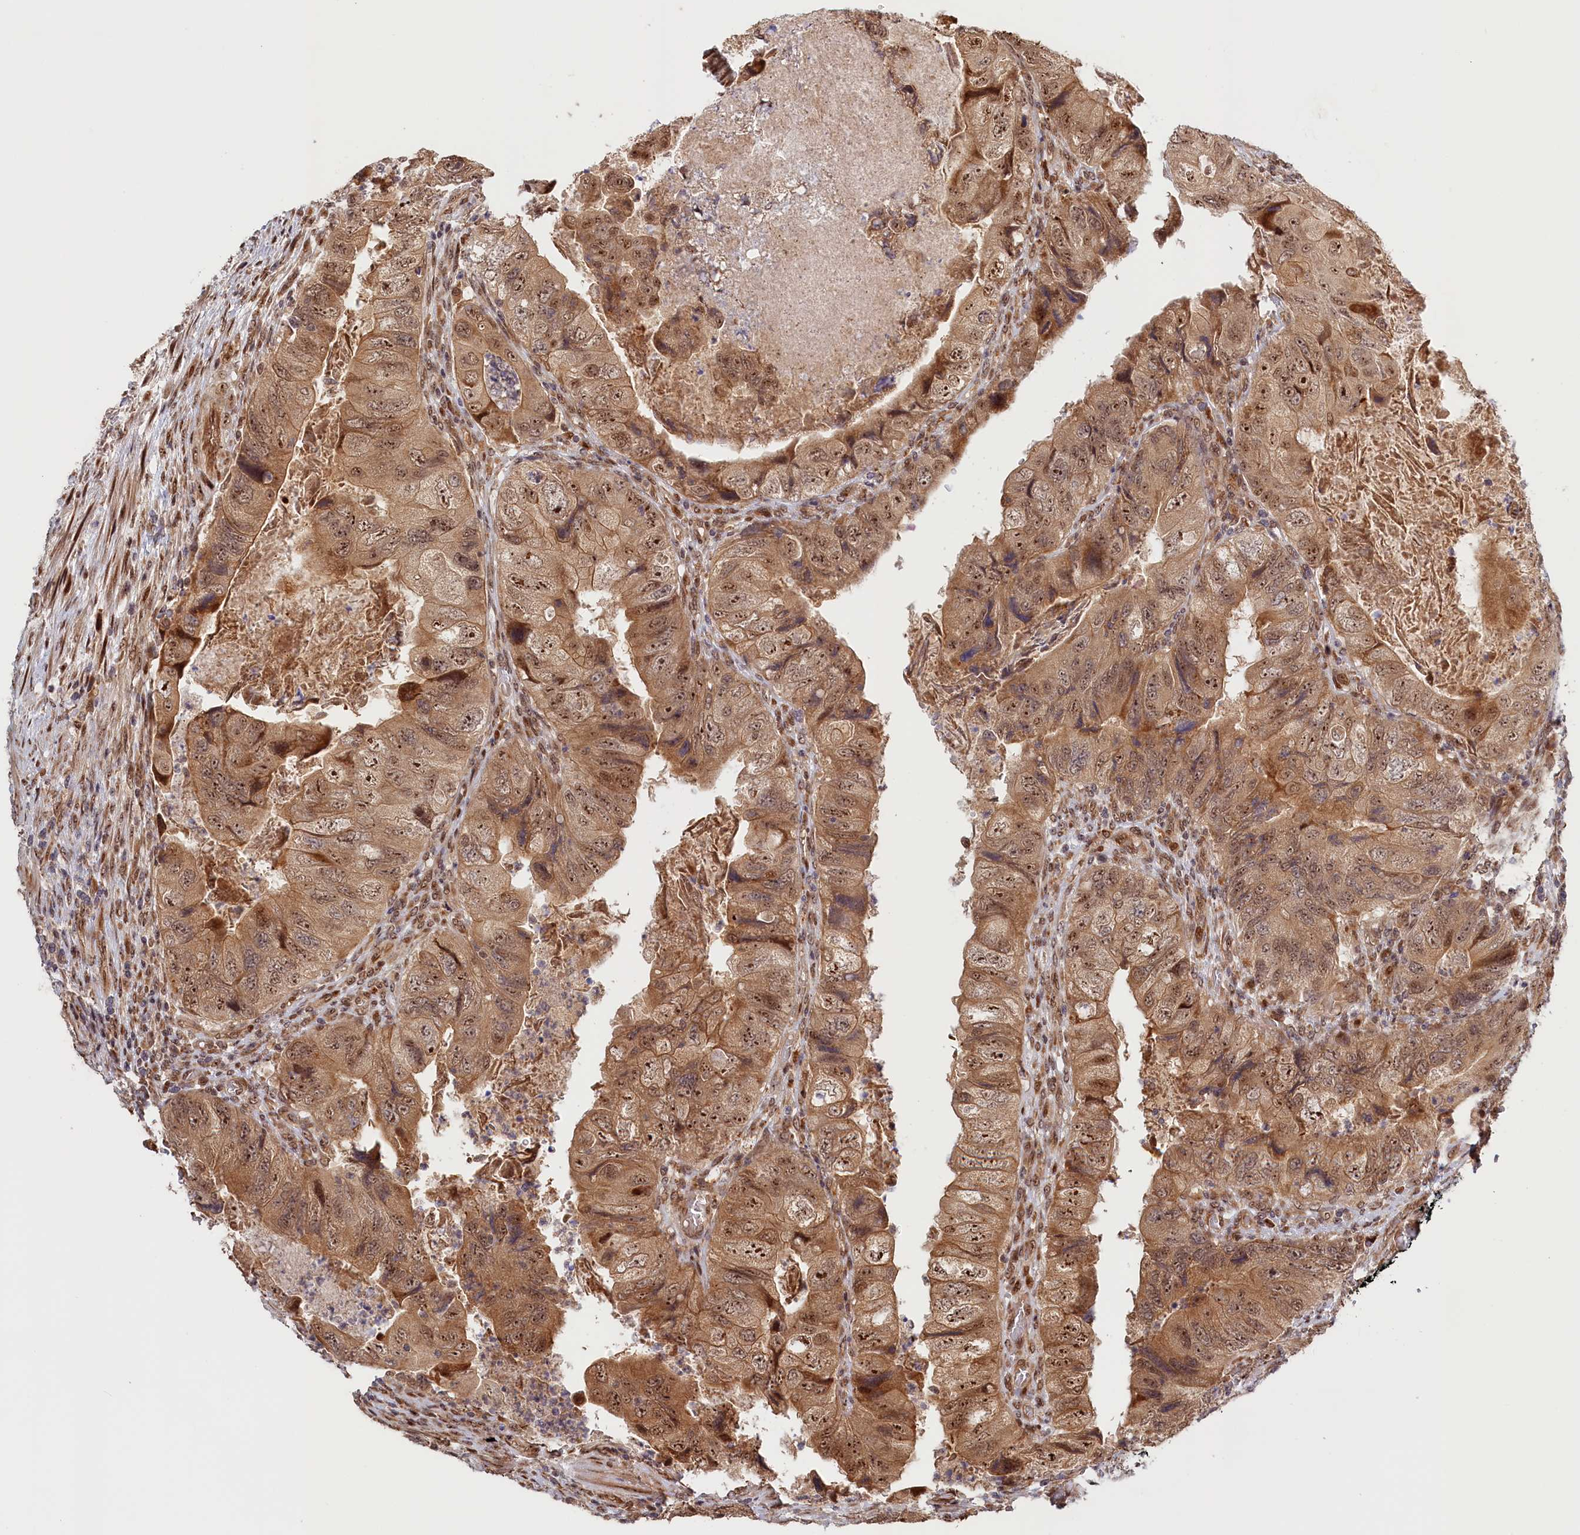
{"staining": {"intensity": "moderate", "quantity": ">75%", "location": "cytoplasmic/membranous,nuclear"}, "tissue": "colorectal cancer", "cell_type": "Tumor cells", "image_type": "cancer", "snomed": [{"axis": "morphology", "description": "Adenocarcinoma, NOS"}, {"axis": "topography", "description": "Rectum"}], "caption": "Tumor cells reveal moderate cytoplasmic/membranous and nuclear expression in about >75% of cells in colorectal cancer (adenocarcinoma).", "gene": "ANKRD24", "patient": {"sex": "male", "age": 63}}